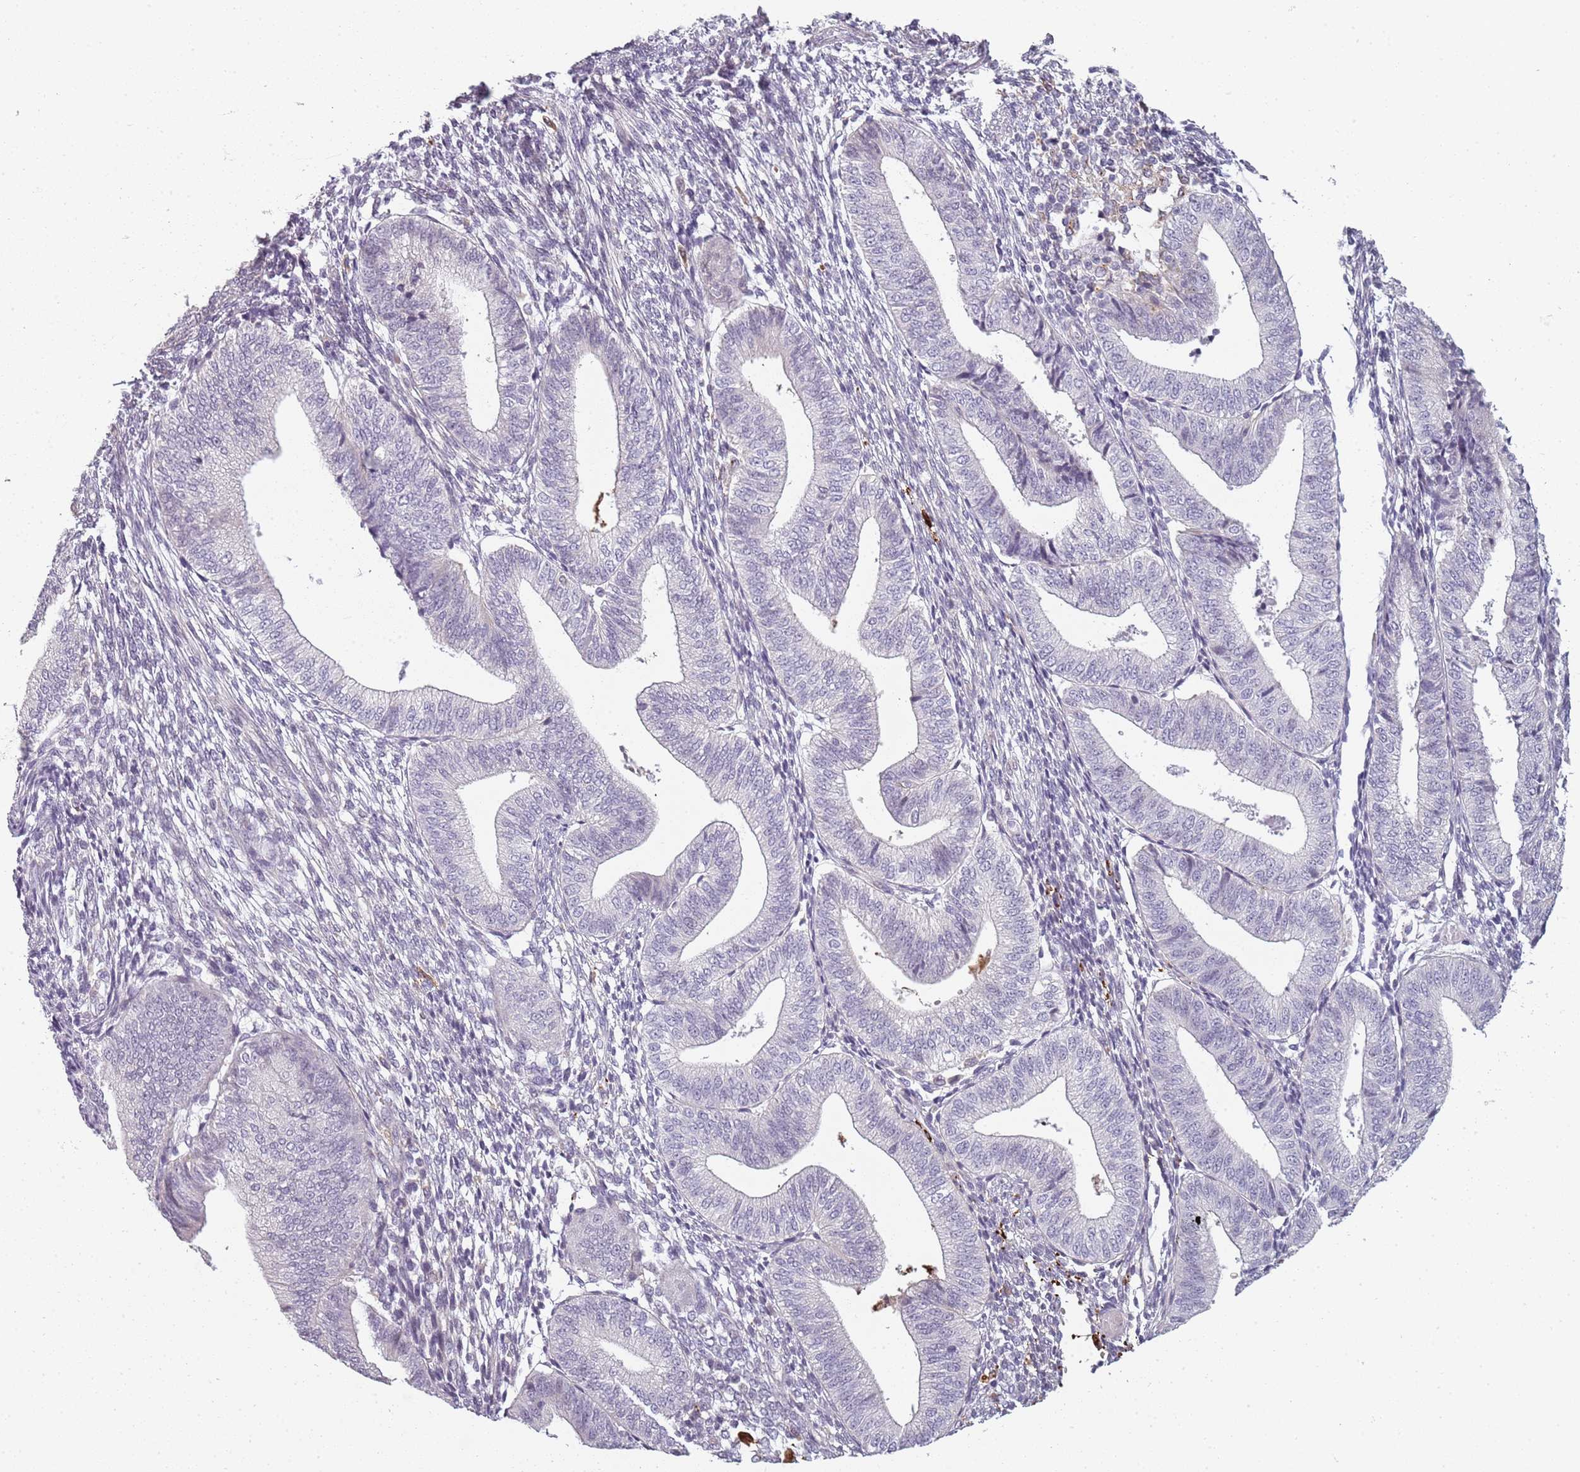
{"staining": {"intensity": "negative", "quantity": "none", "location": "none"}, "tissue": "endometrium", "cell_type": "Cells in endometrial stroma", "image_type": "normal", "snomed": [{"axis": "morphology", "description": "Normal tissue, NOS"}, {"axis": "topography", "description": "Endometrium"}], "caption": "Immunohistochemistry histopathology image of normal endometrium stained for a protein (brown), which displays no positivity in cells in endometrial stroma. (Brightfield microscopy of DAB (3,3'-diaminobenzidine) IHC at high magnification).", "gene": "CC2D2B", "patient": {"sex": "female", "age": 34}}